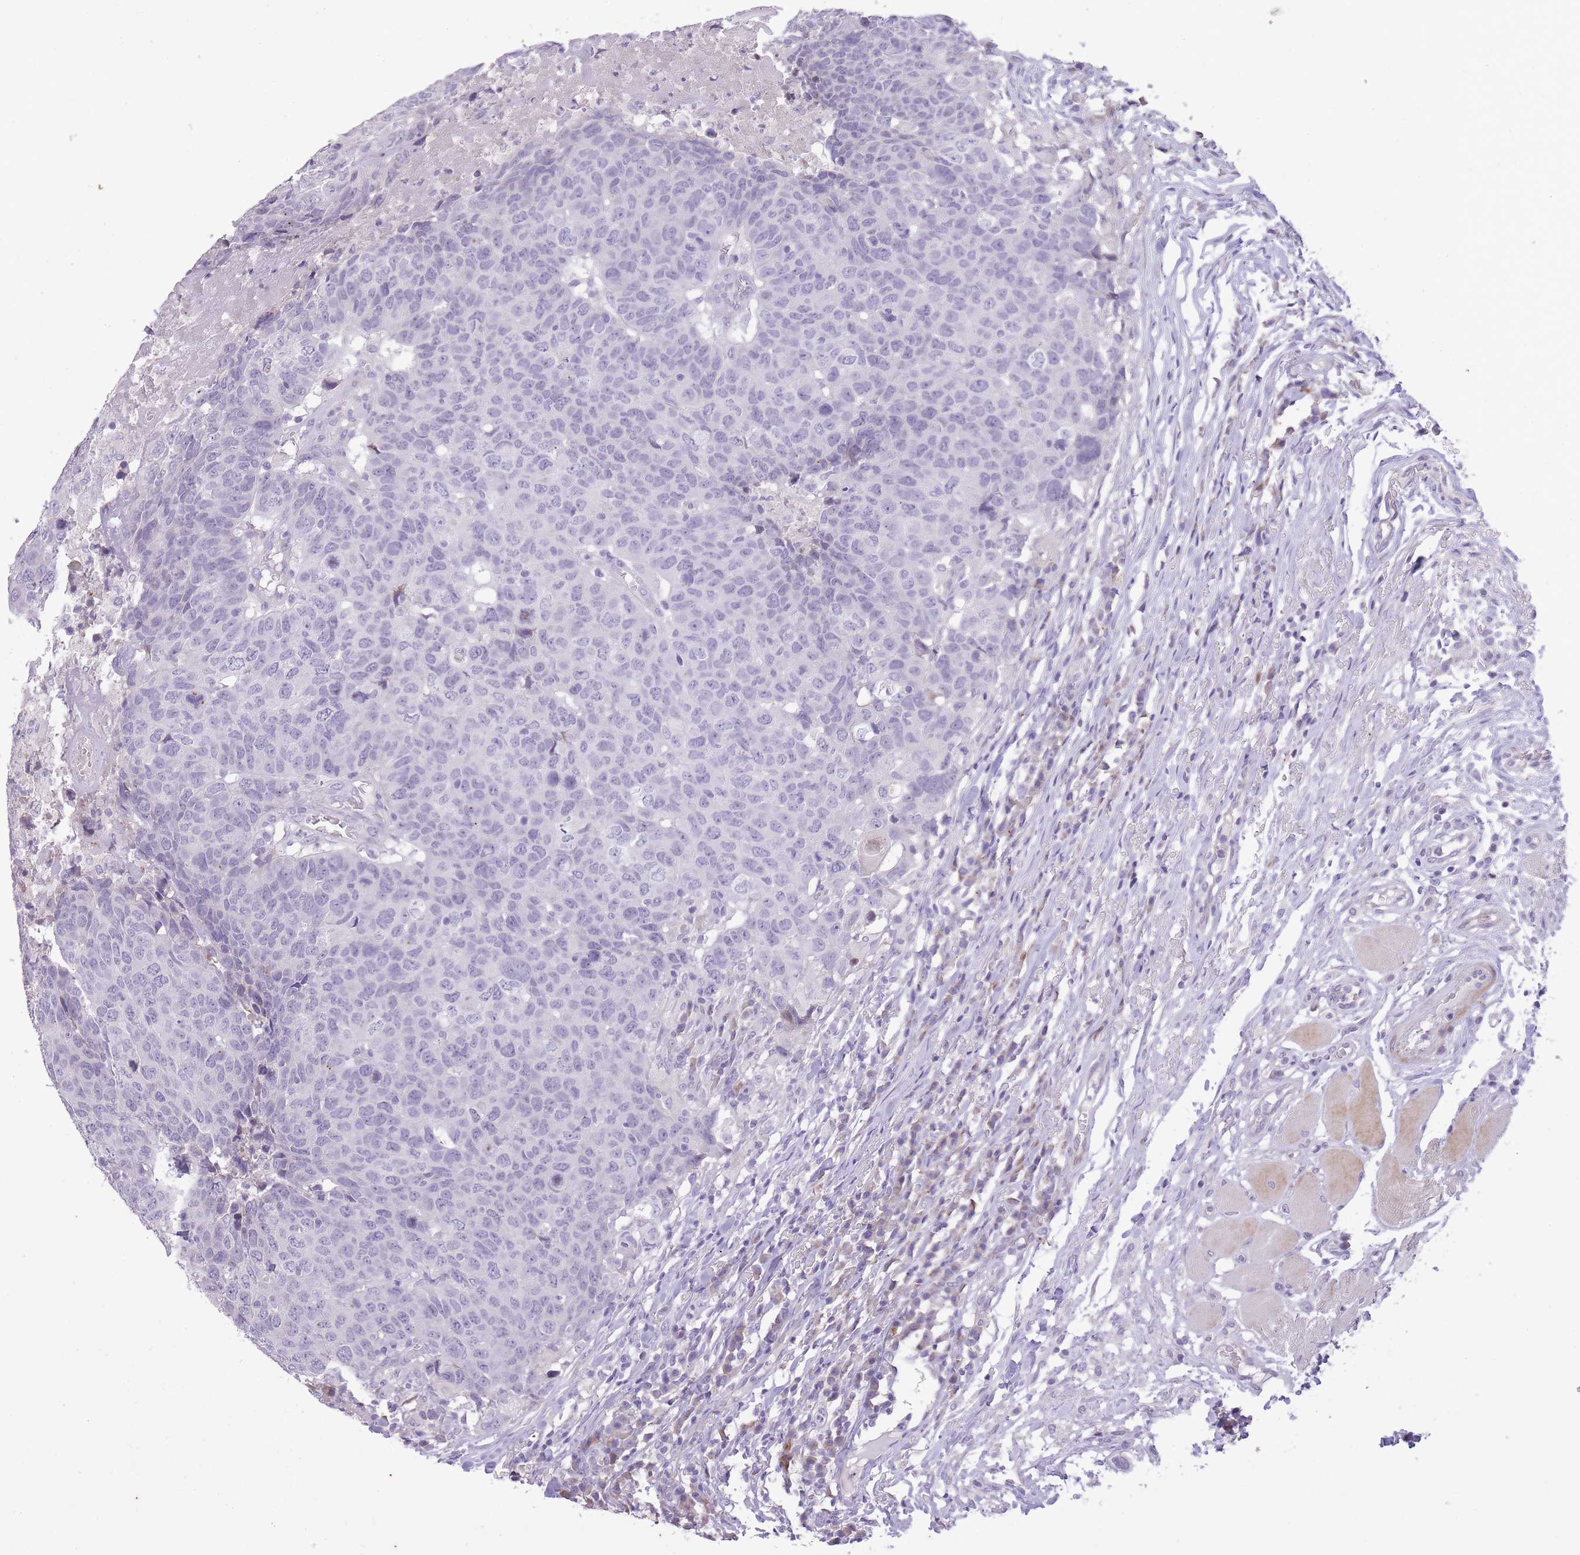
{"staining": {"intensity": "negative", "quantity": "none", "location": "none"}, "tissue": "head and neck cancer", "cell_type": "Tumor cells", "image_type": "cancer", "snomed": [{"axis": "morphology", "description": "Normal tissue, NOS"}, {"axis": "morphology", "description": "Squamous cell carcinoma, NOS"}, {"axis": "topography", "description": "Skeletal muscle"}, {"axis": "topography", "description": "Vascular tissue"}, {"axis": "topography", "description": "Peripheral nerve tissue"}, {"axis": "topography", "description": "Head-Neck"}], "caption": "There is no significant expression in tumor cells of head and neck cancer (squamous cell carcinoma).", "gene": "CNTNAP3", "patient": {"sex": "male", "age": 66}}